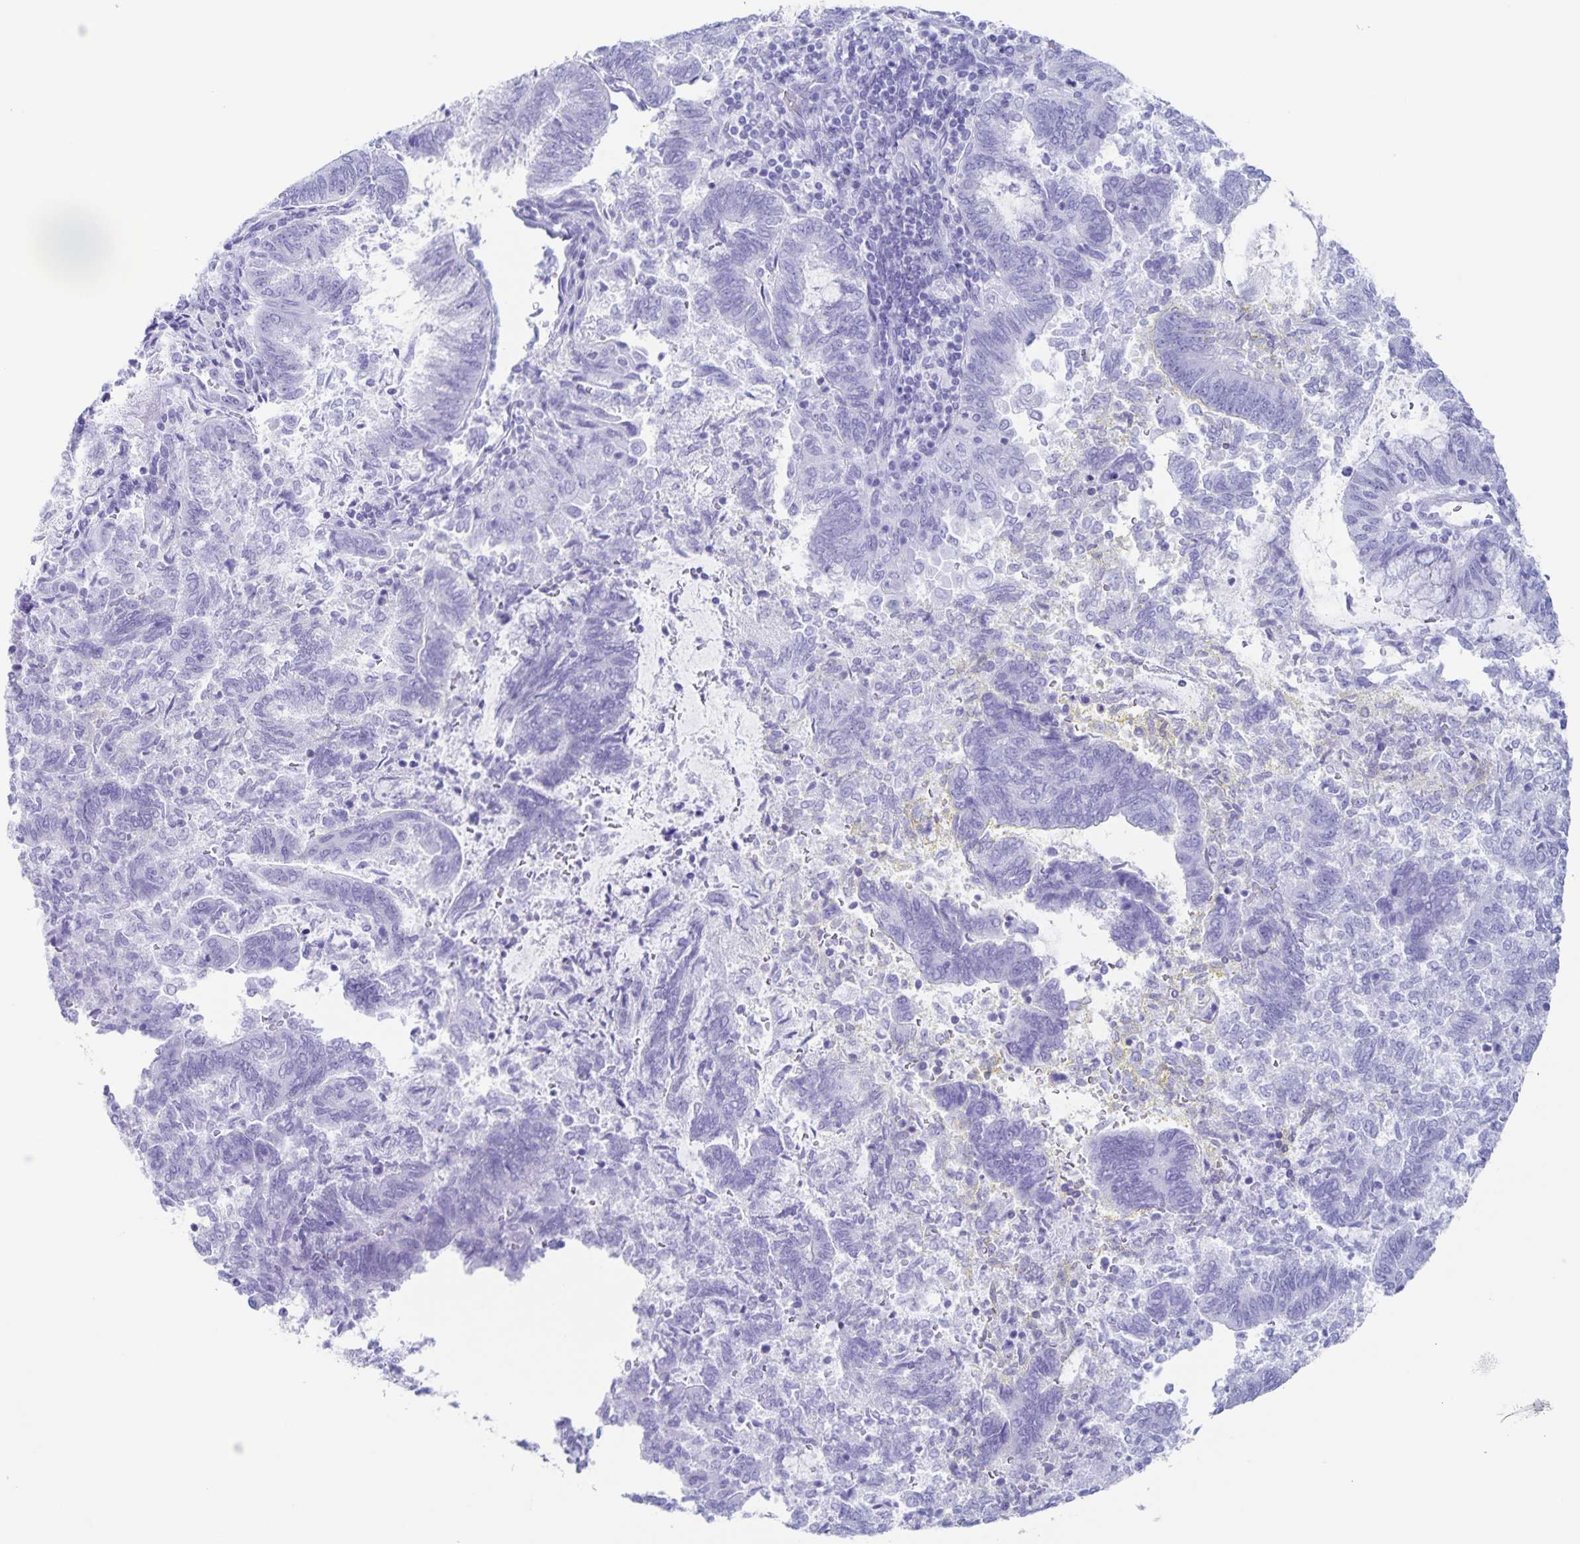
{"staining": {"intensity": "negative", "quantity": "none", "location": "none"}, "tissue": "endometrial cancer", "cell_type": "Tumor cells", "image_type": "cancer", "snomed": [{"axis": "morphology", "description": "Adenocarcinoma, NOS"}, {"axis": "topography", "description": "Endometrium"}], "caption": "IHC of adenocarcinoma (endometrial) reveals no expression in tumor cells.", "gene": "C12orf56", "patient": {"sex": "female", "age": 65}}